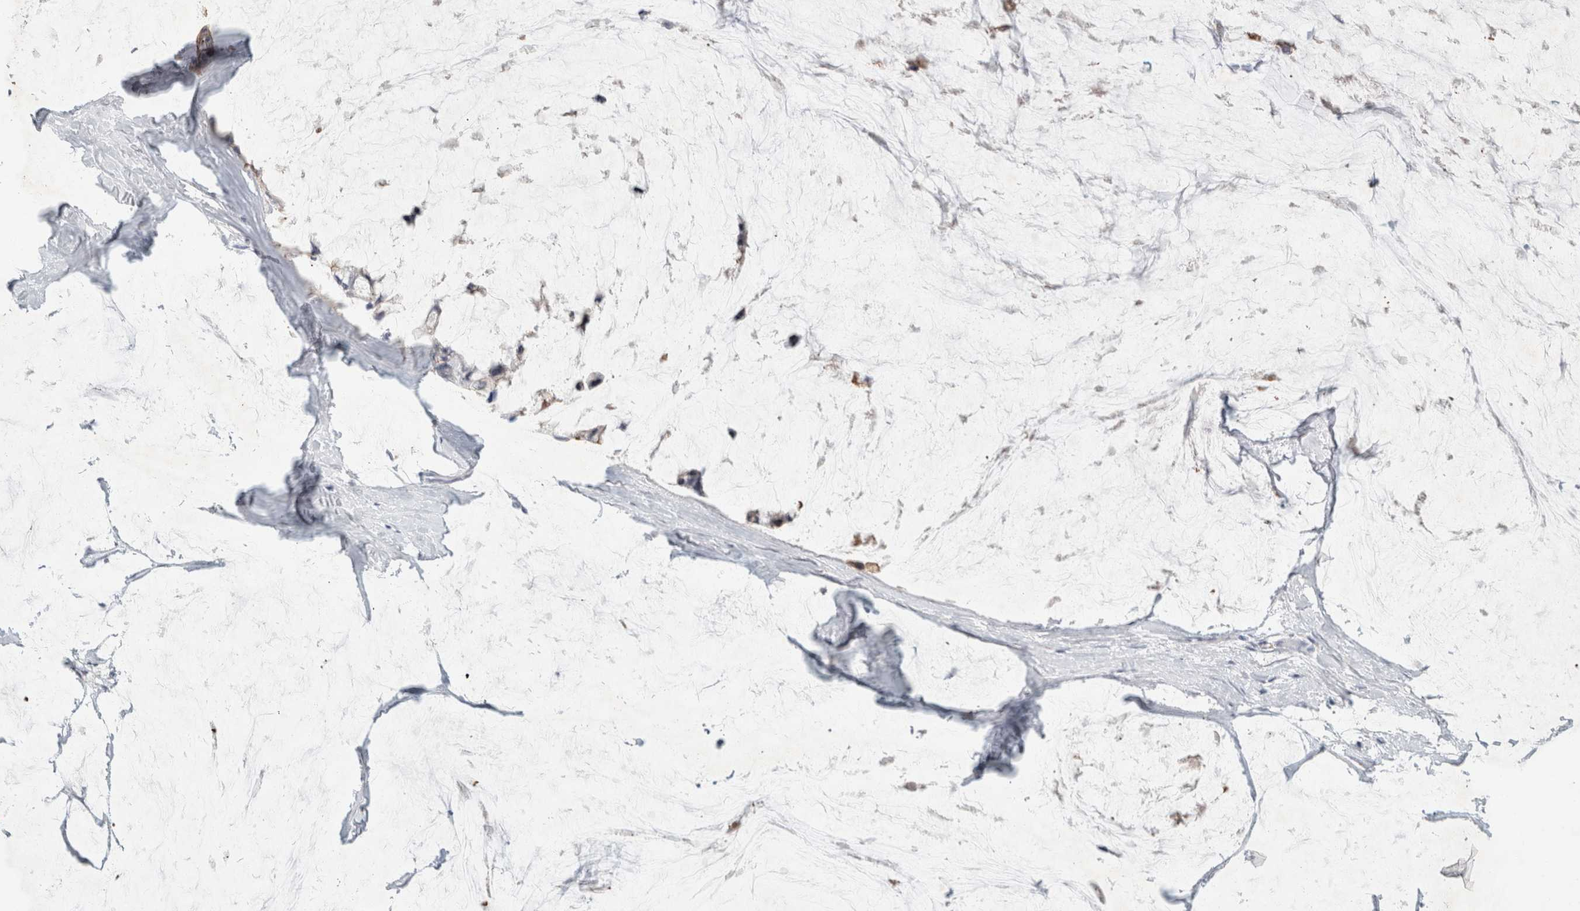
{"staining": {"intensity": "weak", "quantity": "<25%", "location": "cytoplasmic/membranous"}, "tissue": "ovarian cancer", "cell_type": "Tumor cells", "image_type": "cancer", "snomed": [{"axis": "morphology", "description": "Cystadenocarcinoma, mucinous, NOS"}, {"axis": "topography", "description": "Ovary"}], "caption": "This is an immunohistochemistry image of ovarian cancer. There is no expression in tumor cells.", "gene": "NIPA1", "patient": {"sex": "female", "age": 39}}